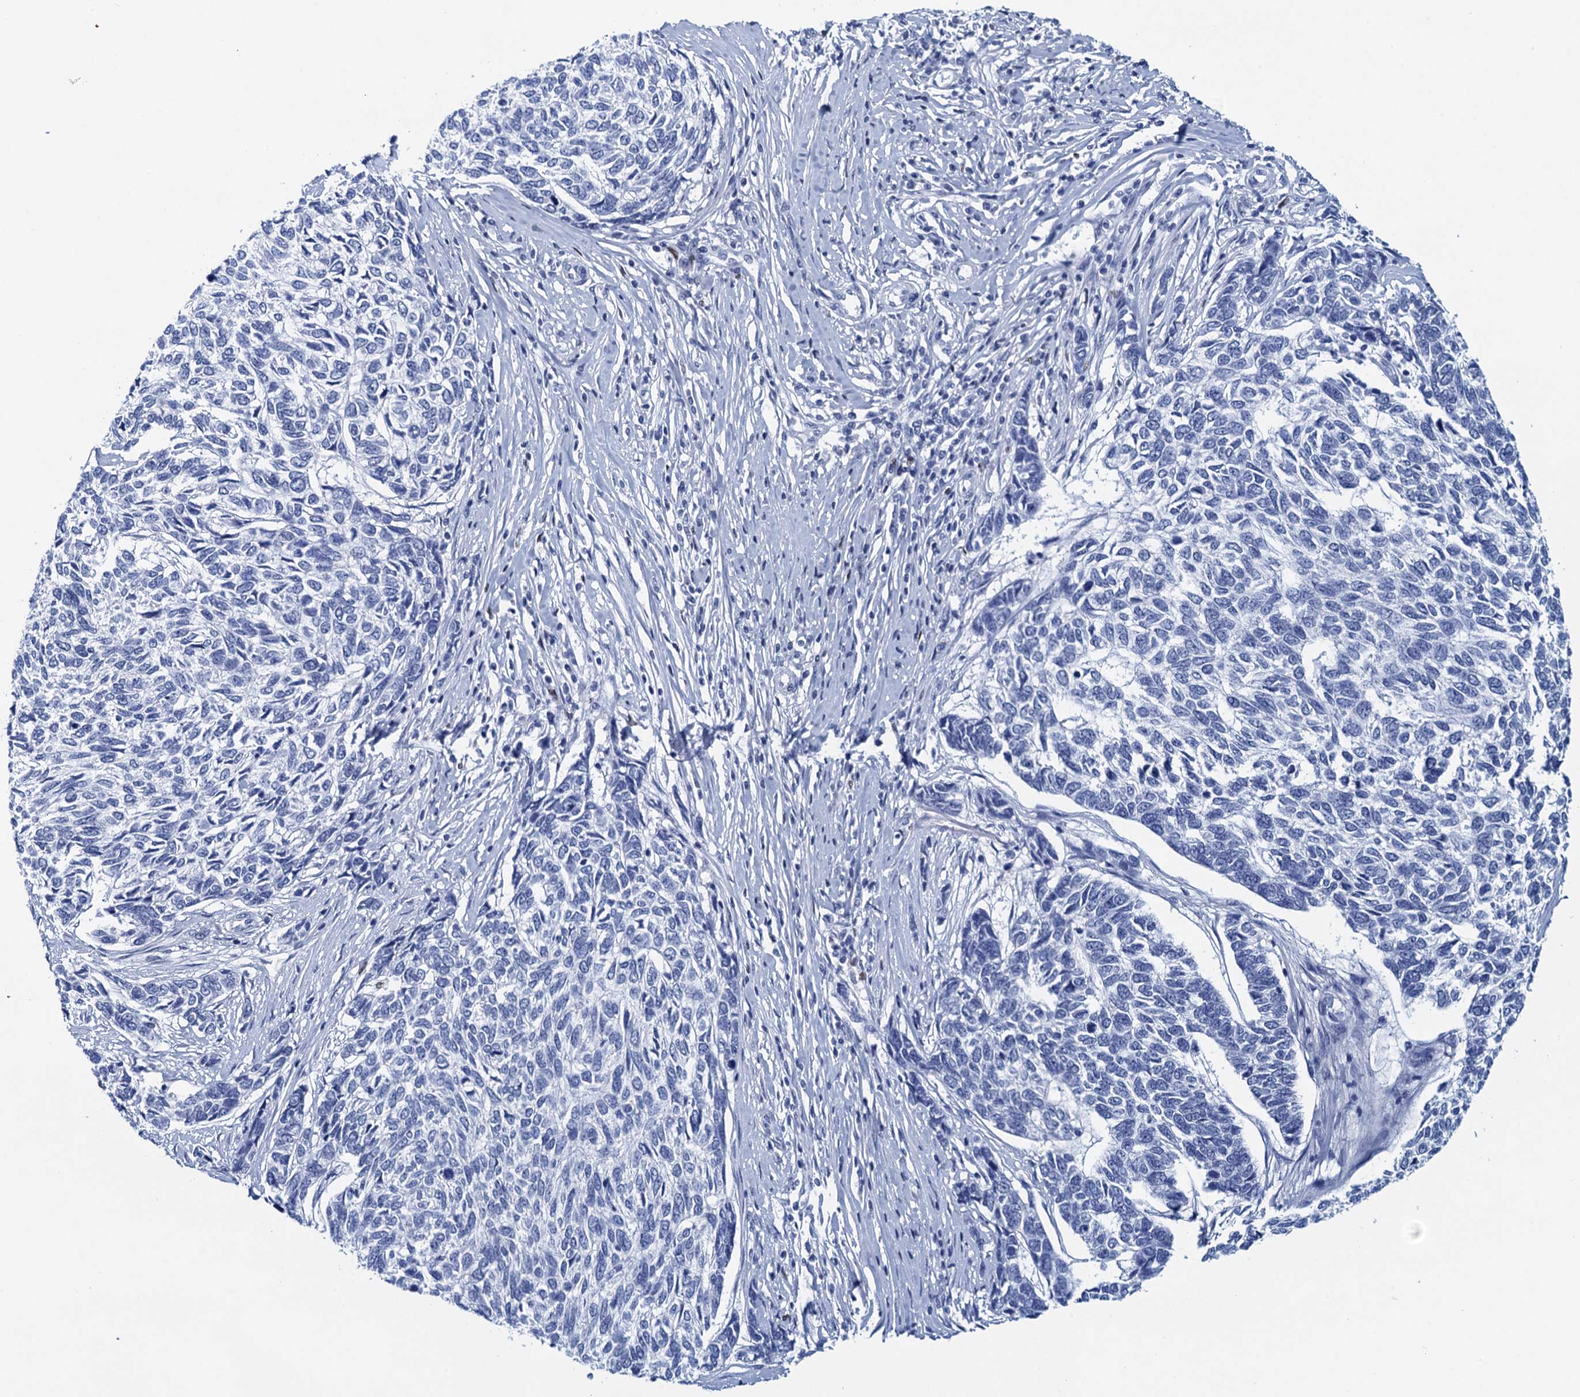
{"staining": {"intensity": "negative", "quantity": "none", "location": "none"}, "tissue": "skin cancer", "cell_type": "Tumor cells", "image_type": "cancer", "snomed": [{"axis": "morphology", "description": "Basal cell carcinoma"}, {"axis": "topography", "description": "Skin"}], "caption": "An image of human skin cancer is negative for staining in tumor cells.", "gene": "RHCG", "patient": {"sex": "female", "age": 65}}